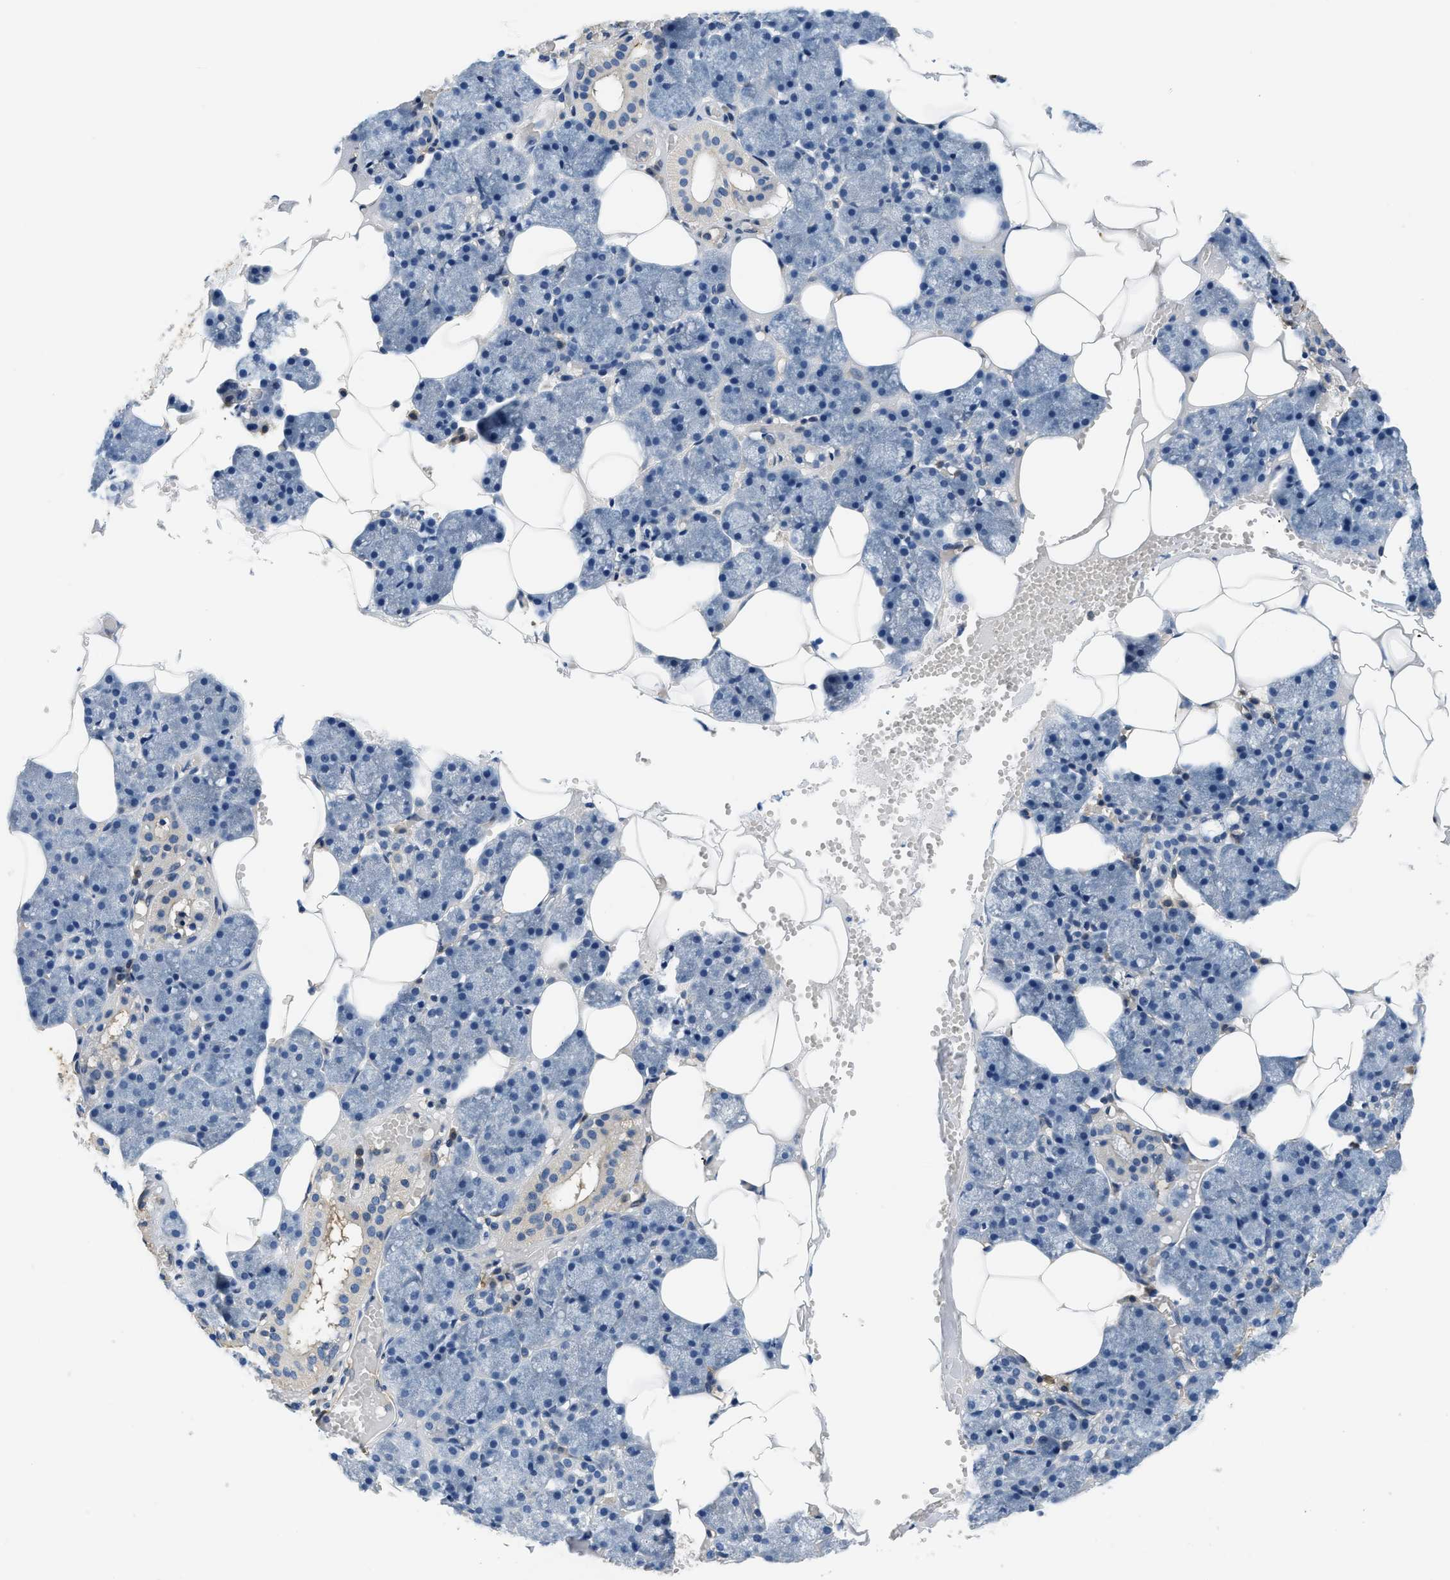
{"staining": {"intensity": "negative", "quantity": "none", "location": "none"}, "tissue": "salivary gland", "cell_type": "Glandular cells", "image_type": "normal", "snomed": [{"axis": "morphology", "description": "Normal tissue, NOS"}, {"axis": "topography", "description": "Salivary gland"}], "caption": "Immunohistochemistry (IHC) image of unremarkable salivary gland stained for a protein (brown), which shows no positivity in glandular cells.", "gene": "PPP2R1B", "patient": {"sex": "male", "age": 62}}